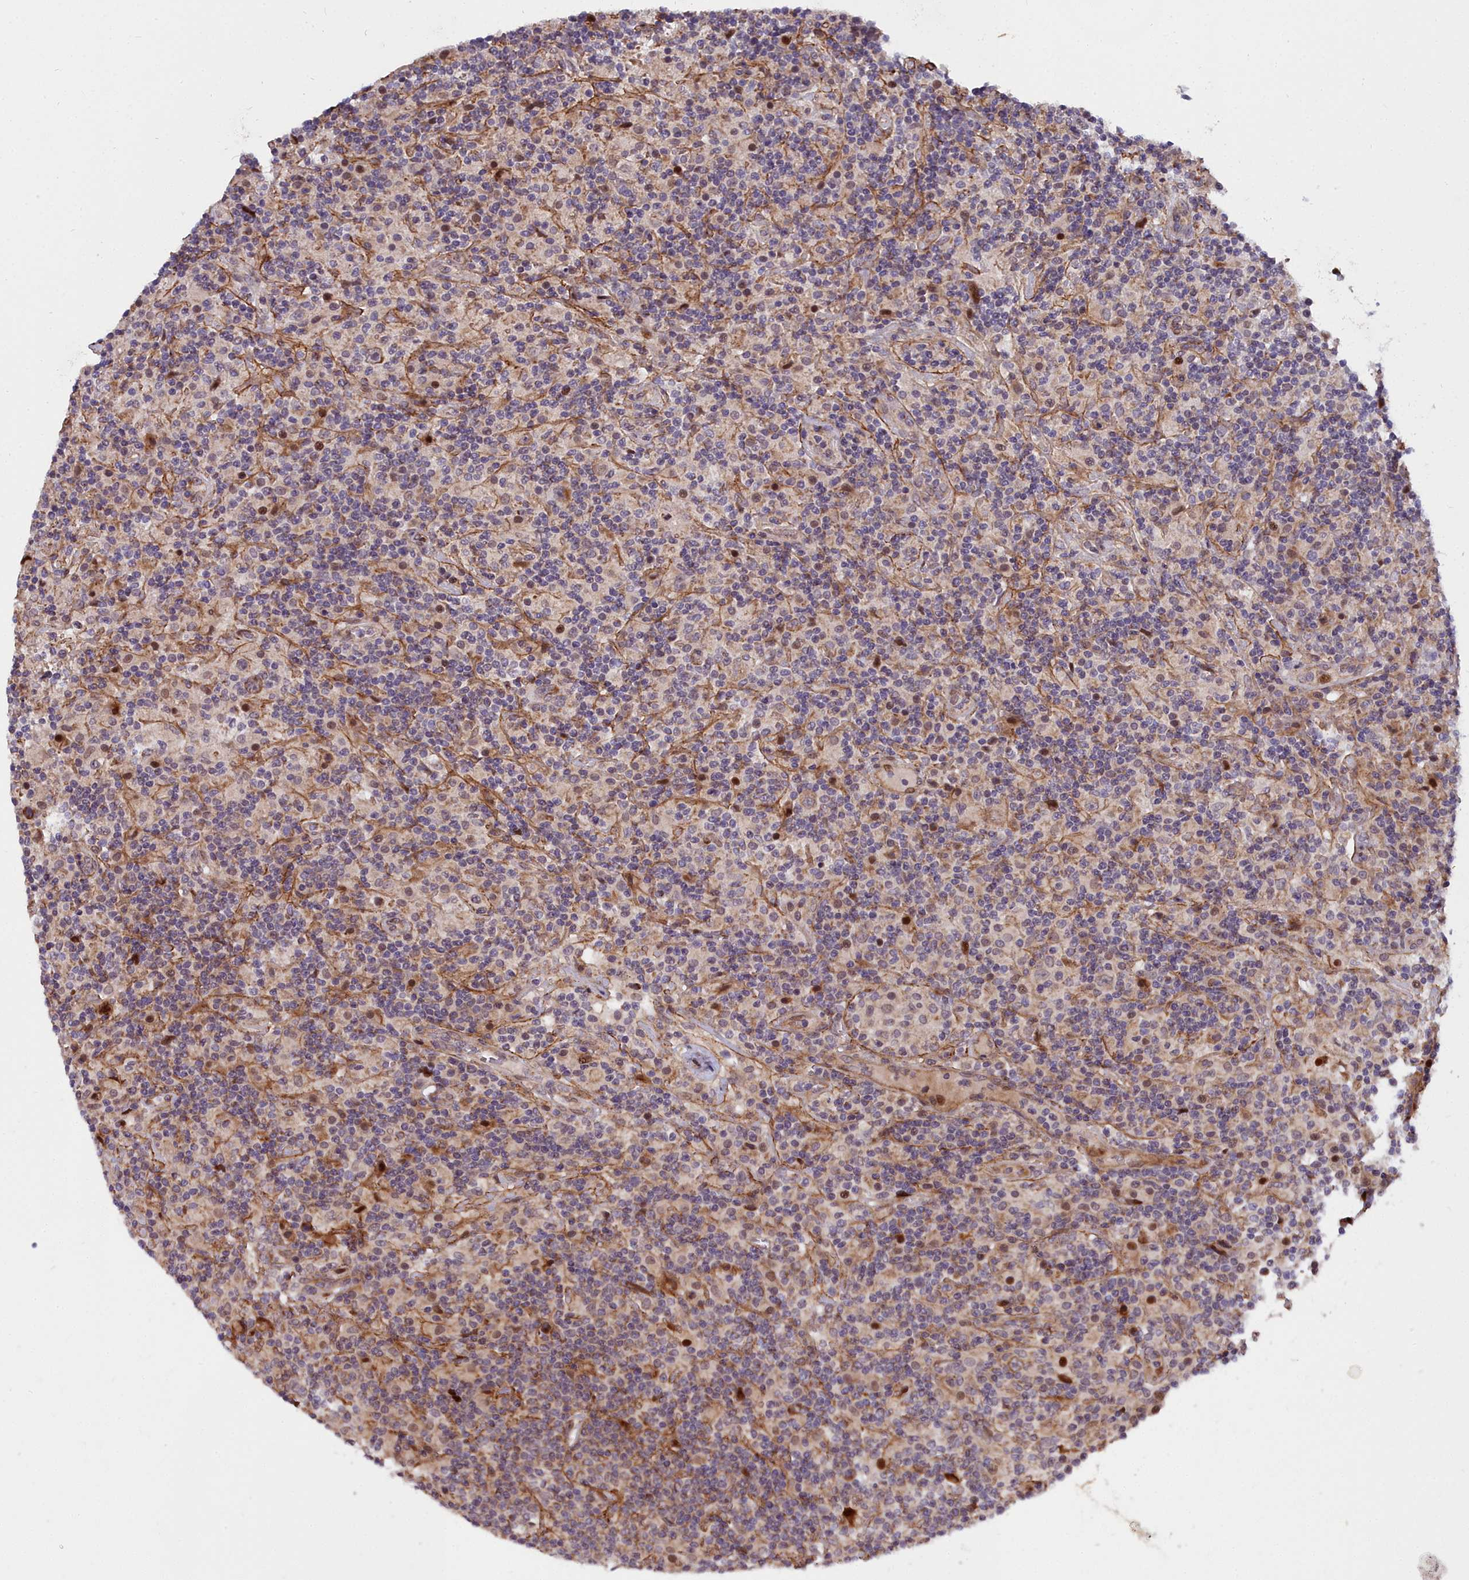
{"staining": {"intensity": "weak", "quantity": "<25%", "location": "cytoplasmic/membranous"}, "tissue": "lymphoma", "cell_type": "Tumor cells", "image_type": "cancer", "snomed": [{"axis": "morphology", "description": "Hodgkin's disease, NOS"}, {"axis": "topography", "description": "Lymph node"}], "caption": "Tumor cells are negative for protein expression in human Hodgkin's disease. Nuclei are stained in blue.", "gene": "MRPS11", "patient": {"sex": "male", "age": 70}}